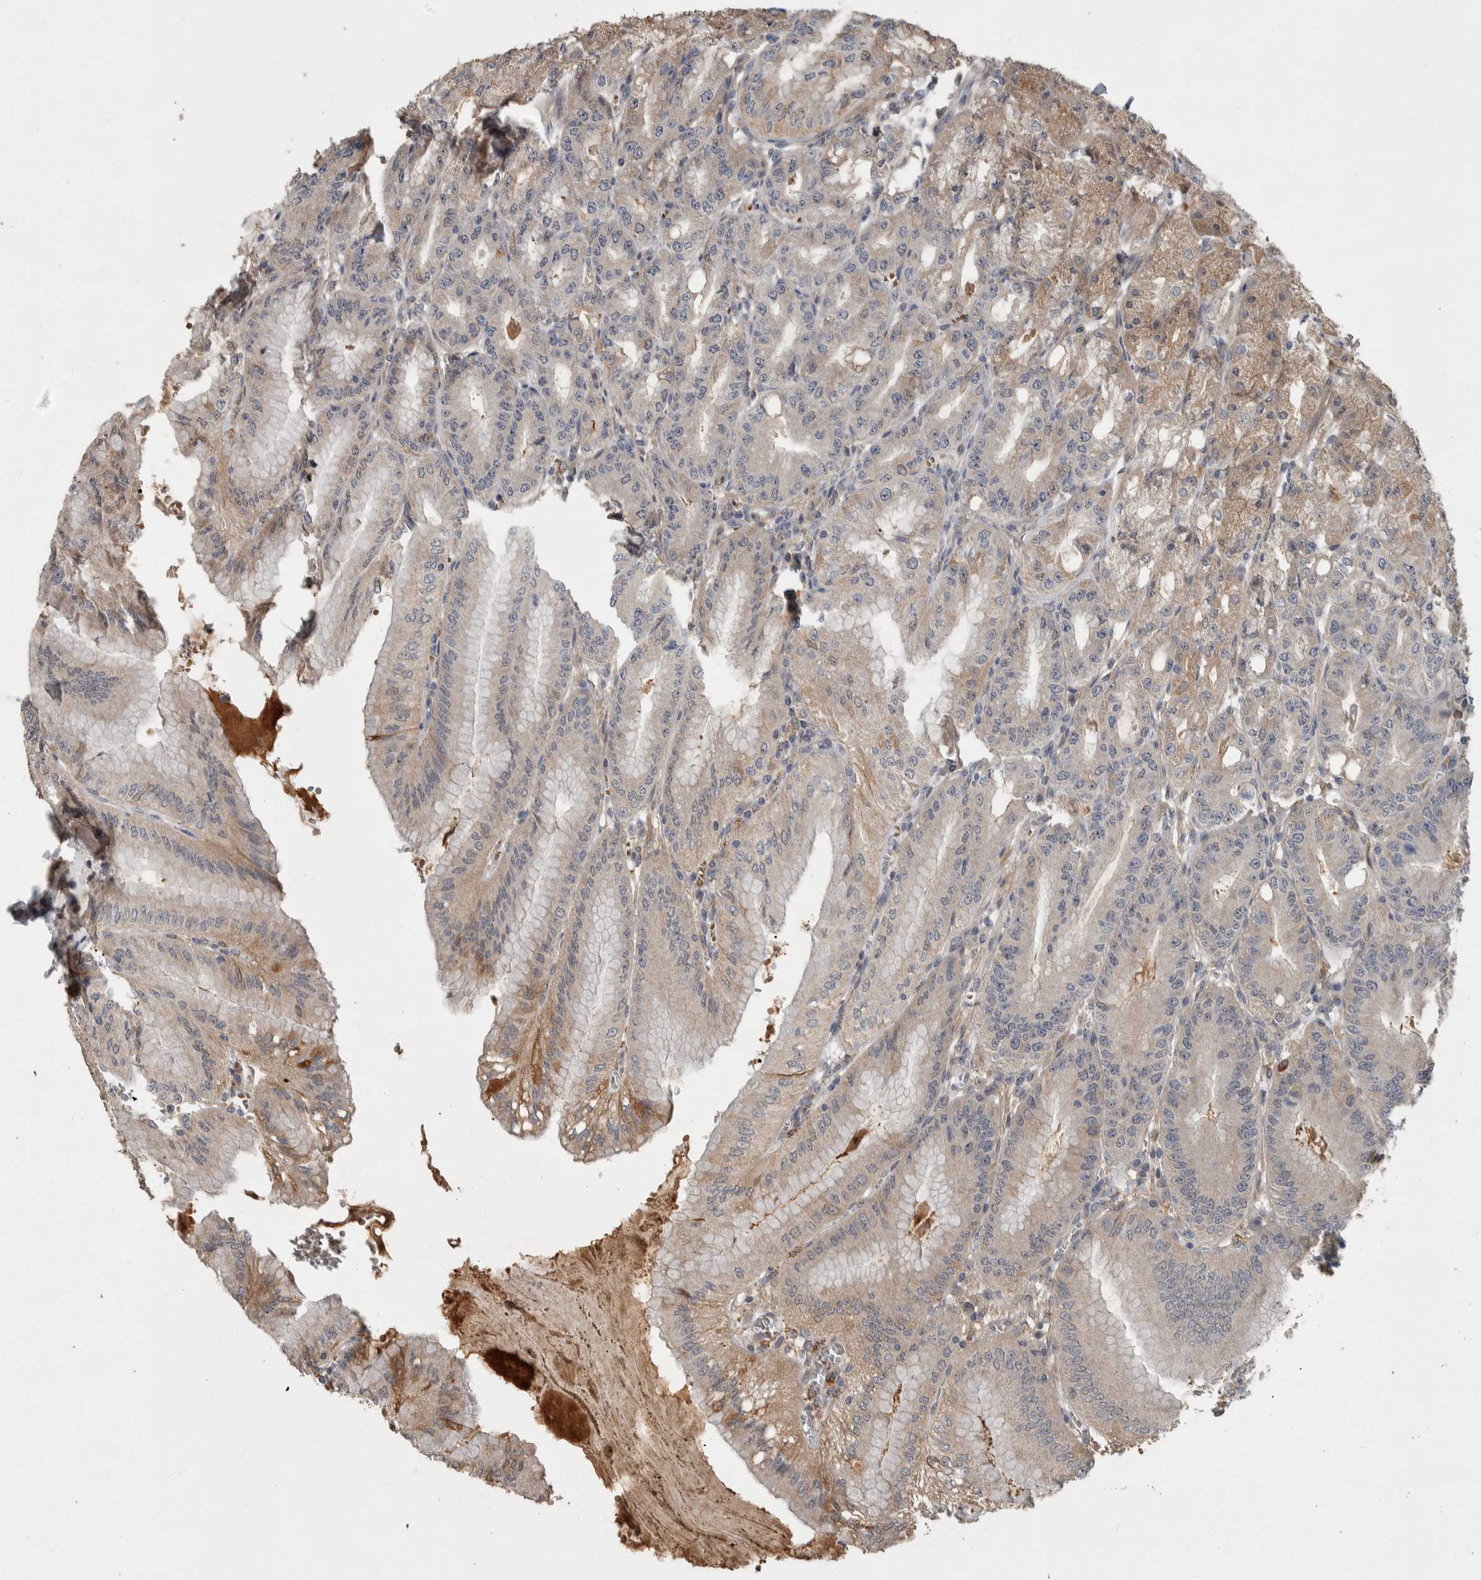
{"staining": {"intensity": "weak", "quantity": "25%-75%", "location": "cytoplasmic/membranous"}, "tissue": "stomach", "cell_type": "Glandular cells", "image_type": "normal", "snomed": [{"axis": "morphology", "description": "Normal tissue, NOS"}, {"axis": "topography", "description": "Stomach, lower"}], "caption": "Weak cytoplasmic/membranous expression for a protein is appreciated in approximately 25%-75% of glandular cells of benign stomach using immunohistochemistry.", "gene": "CHRM3", "patient": {"sex": "male", "age": 71}}